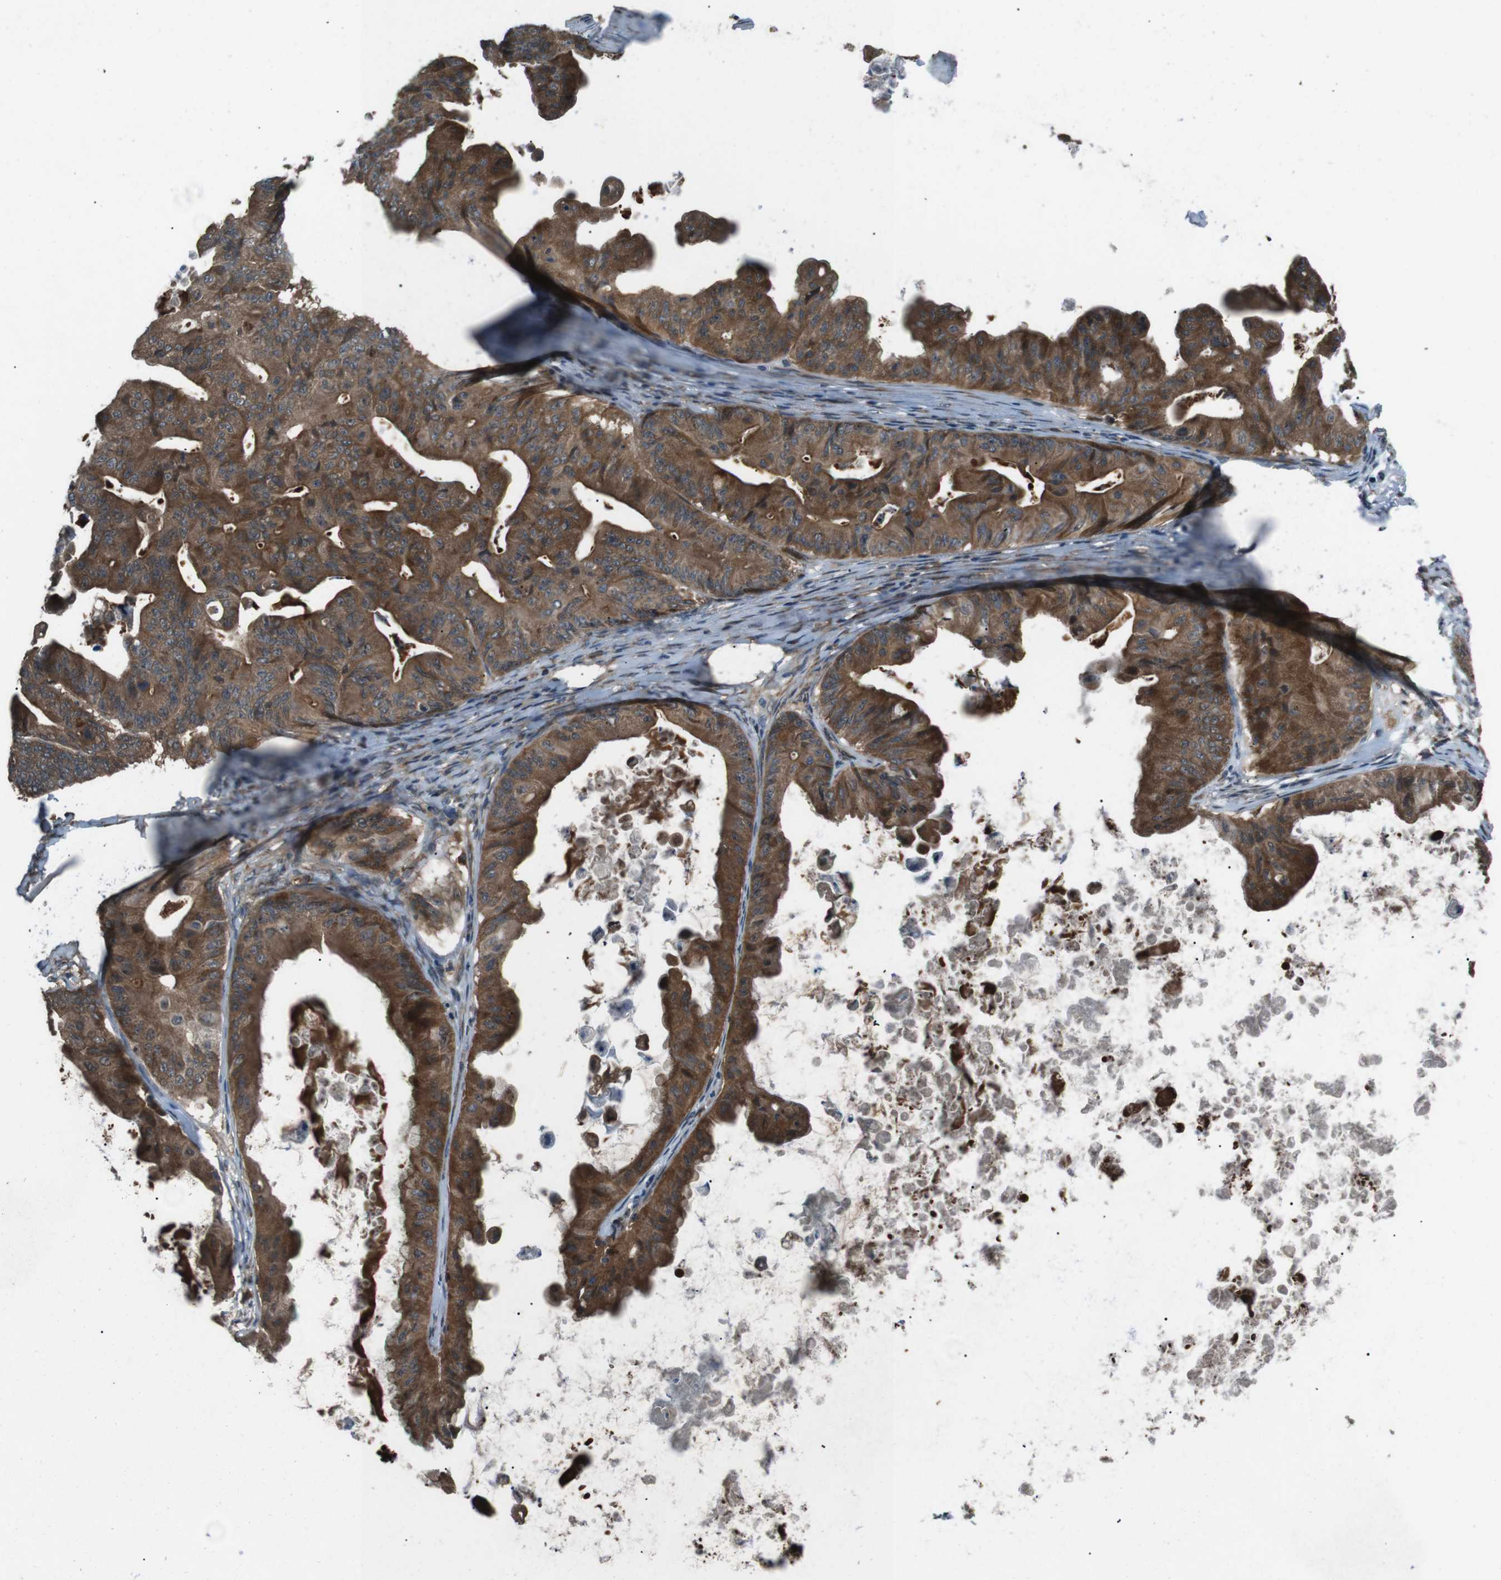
{"staining": {"intensity": "strong", "quantity": ">75%", "location": "cytoplasmic/membranous"}, "tissue": "ovarian cancer", "cell_type": "Tumor cells", "image_type": "cancer", "snomed": [{"axis": "morphology", "description": "Cystadenocarcinoma, mucinous, NOS"}, {"axis": "topography", "description": "Ovary"}], "caption": "Immunohistochemistry (IHC) staining of ovarian cancer, which reveals high levels of strong cytoplasmic/membranous positivity in about >75% of tumor cells indicating strong cytoplasmic/membranous protein positivity. The staining was performed using DAB (brown) for protein detection and nuclei were counterstained in hematoxylin (blue).", "gene": "SLC27A4", "patient": {"sex": "female", "age": 37}}